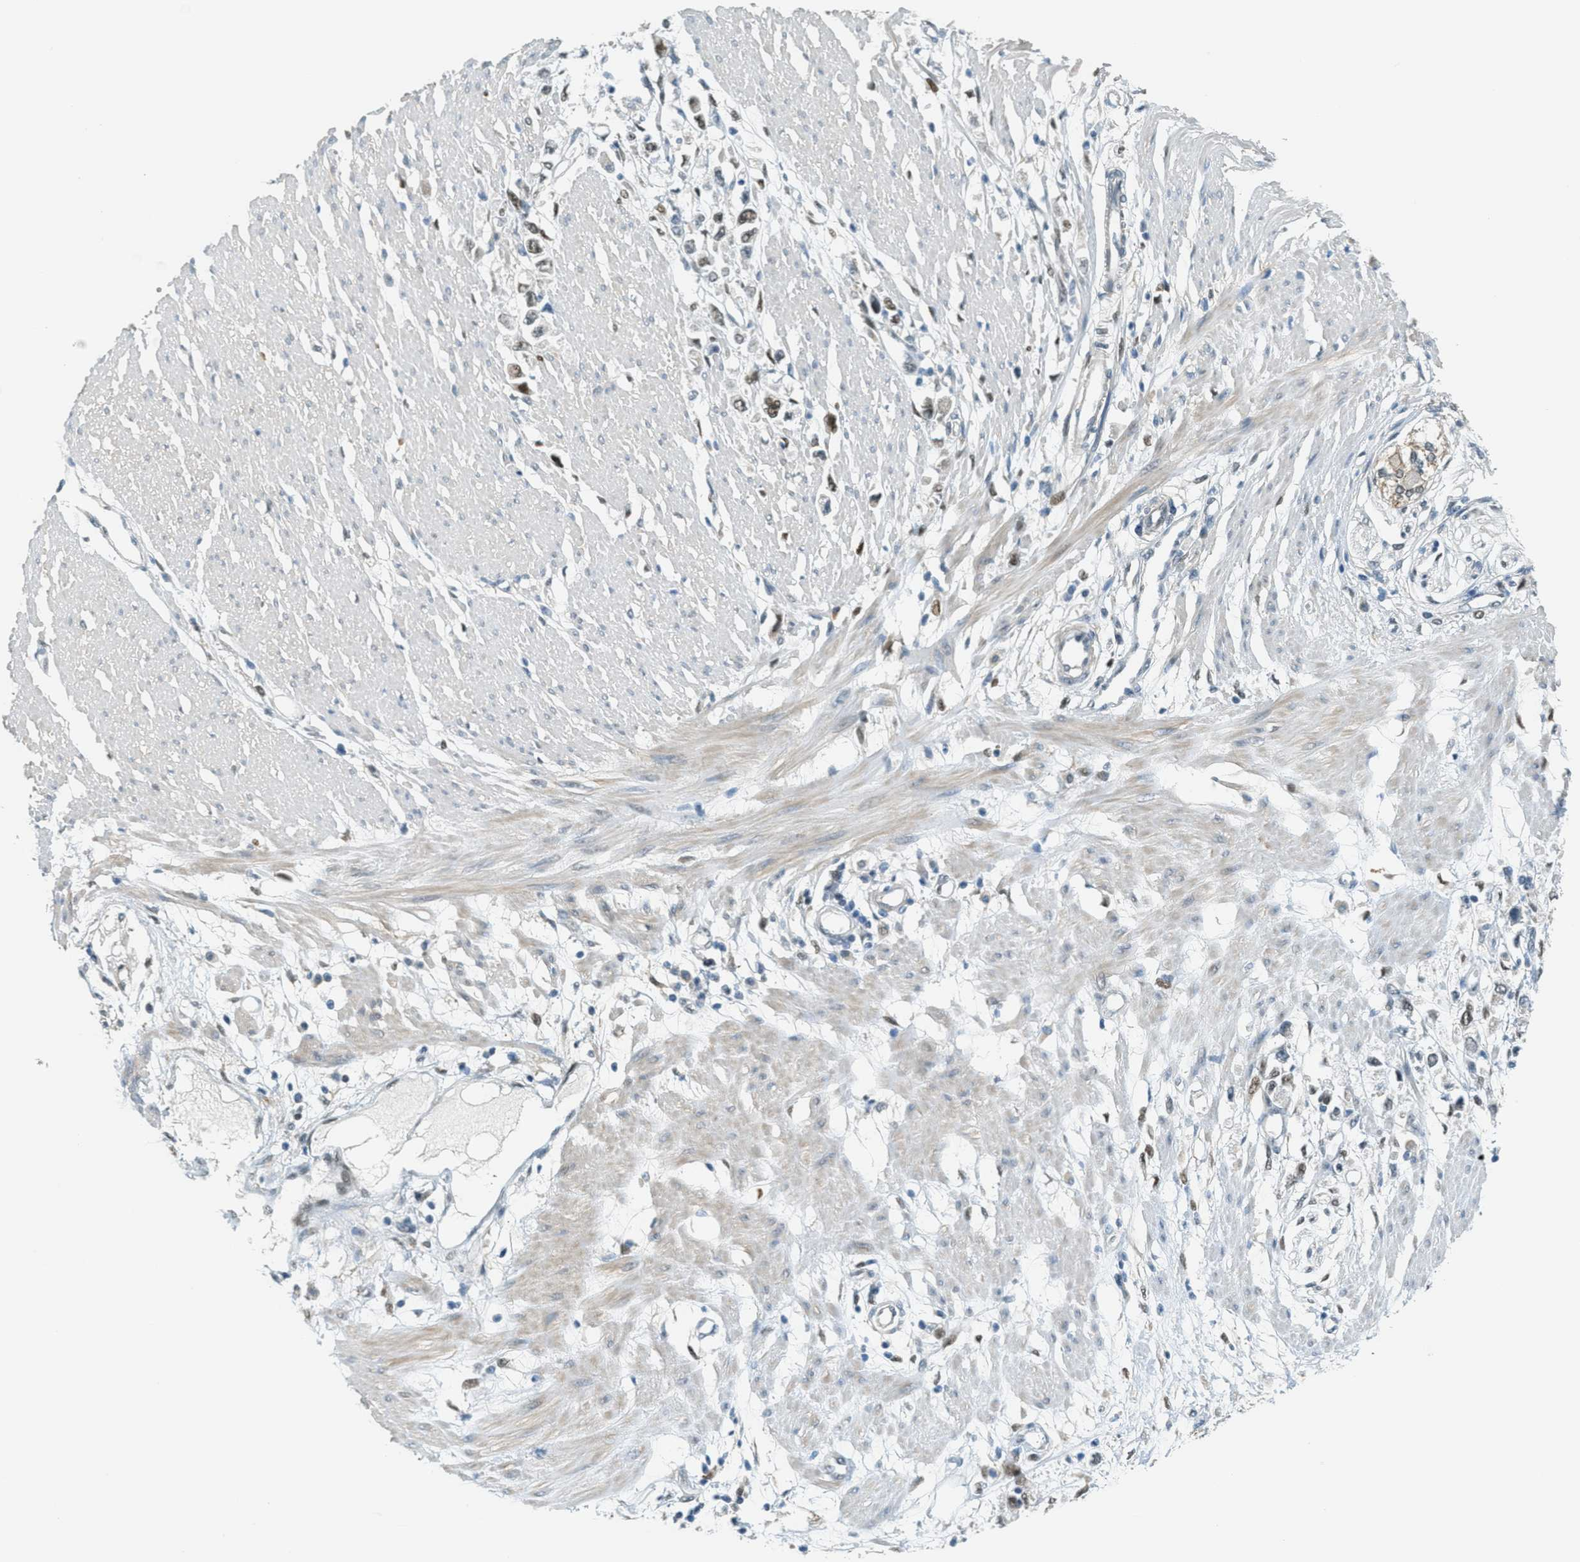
{"staining": {"intensity": "moderate", "quantity": "<25%", "location": "nuclear"}, "tissue": "stomach cancer", "cell_type": "Tumor cells", "image_type": "cancer", "snomed": [{"axis": "morphology", "description": "Adenocarcinoma, NOS"}, {"axis": "topography", "description": "Stomach"}], "caption": "High-power microscopy captured an immunohistochemistry micrograph of adenocarcinoma (stomach), revealing moderate nuclear expression in approximately <25% of tumor cells.", "gene": "TCF3", "patient": {"sex": "female", "age": 59}}